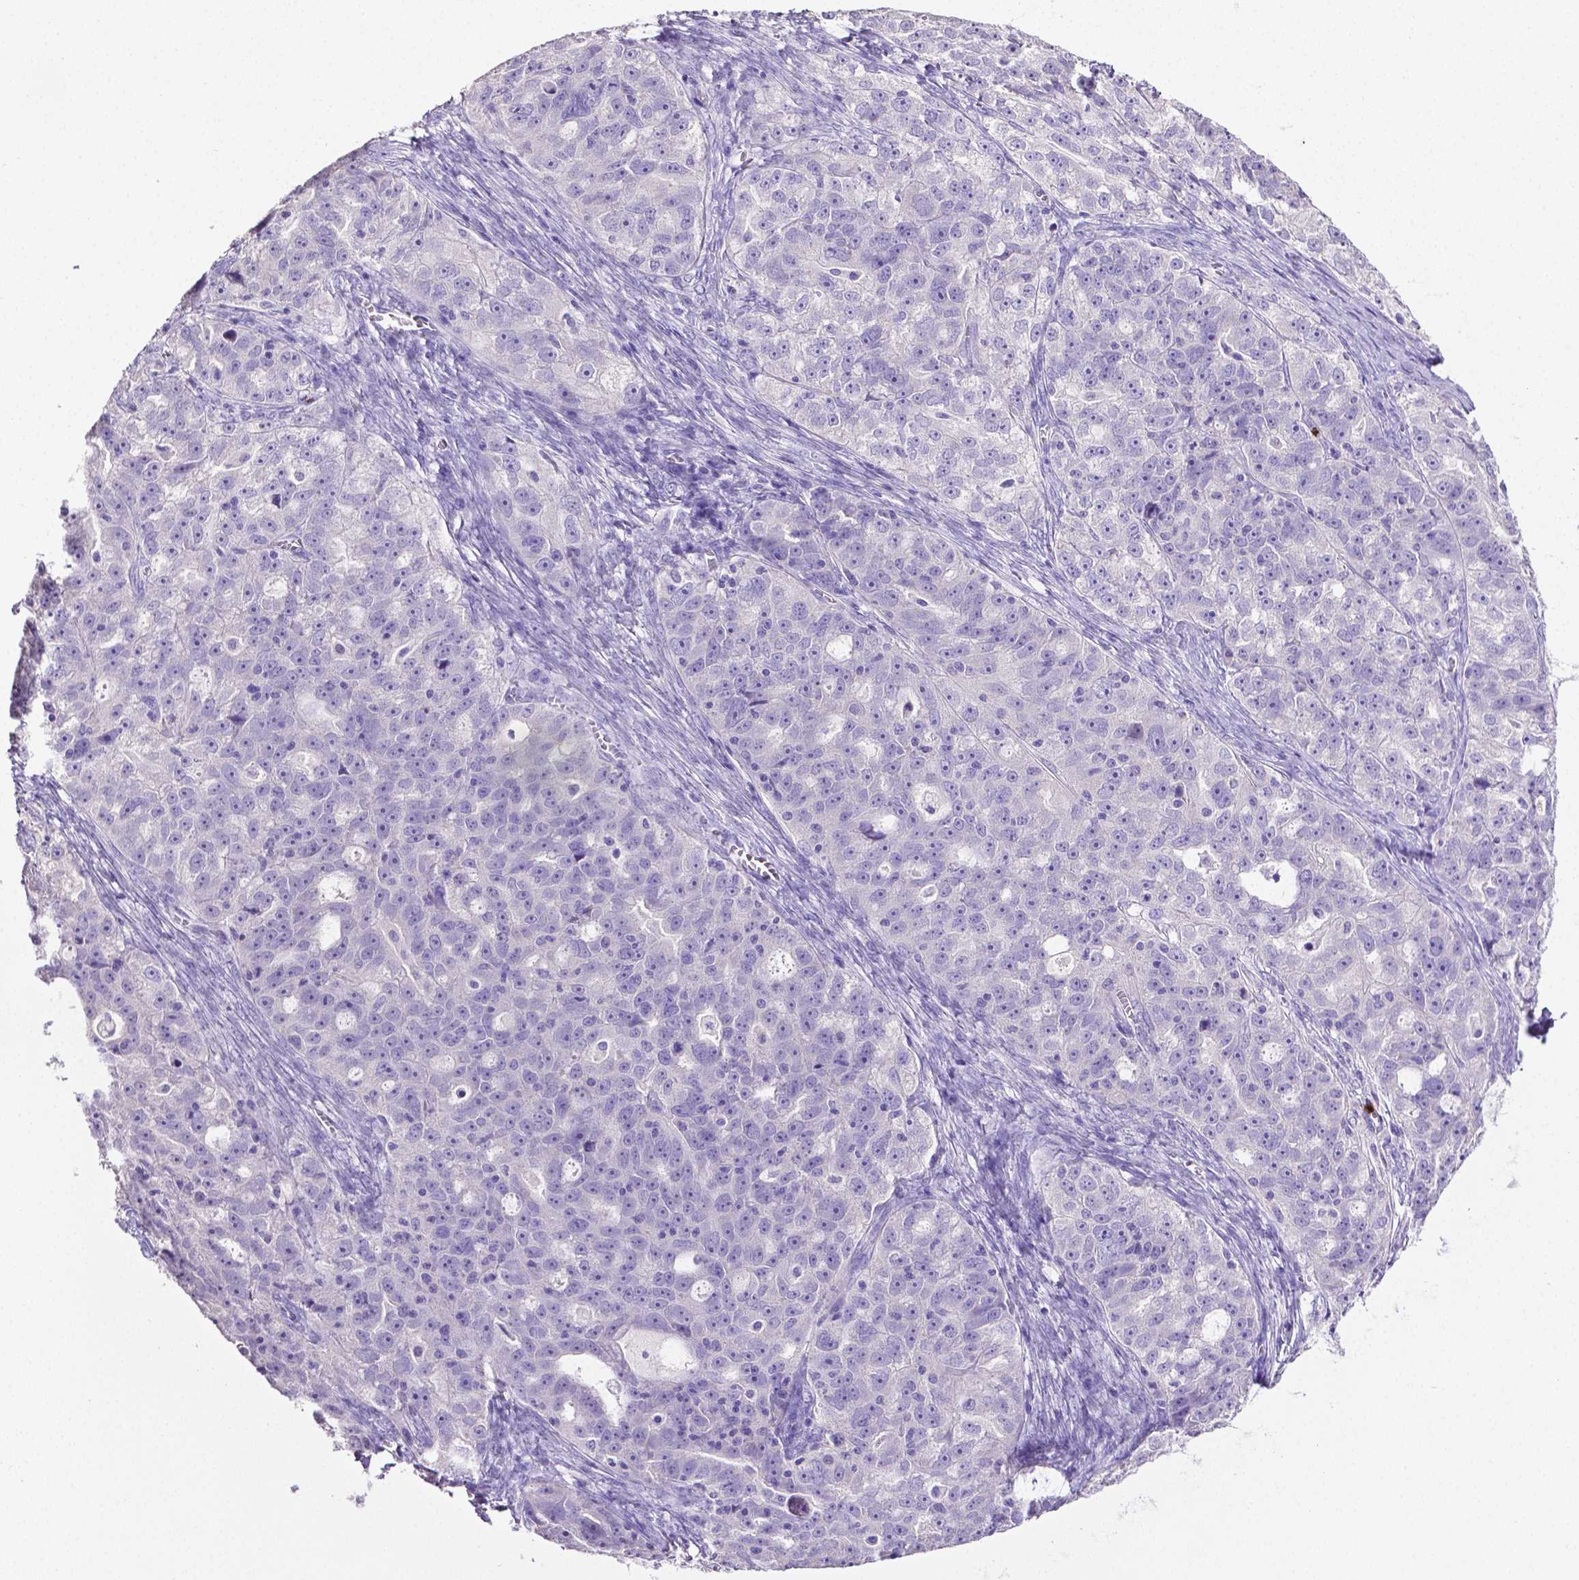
{"staining": {"intensity": "negative", "quantity": "none", "location": "none"}, "tissue": "ovarian cancer", "cell_type": "Tumor cells", "image_type": "cancer", "snomed": [{"axis": "morphology", "description": "Cystadenocarcinoma, serous, NOS"}, {"axis": "topography", "description": "Ovary"}], "caption": "Ovarian serous cystadenocarcinoma was stained to show a protein in brown. There is no significant positivity in tumor cells.", "gene": "MMP9", "patient": {"sex": "female", "age": 51}}